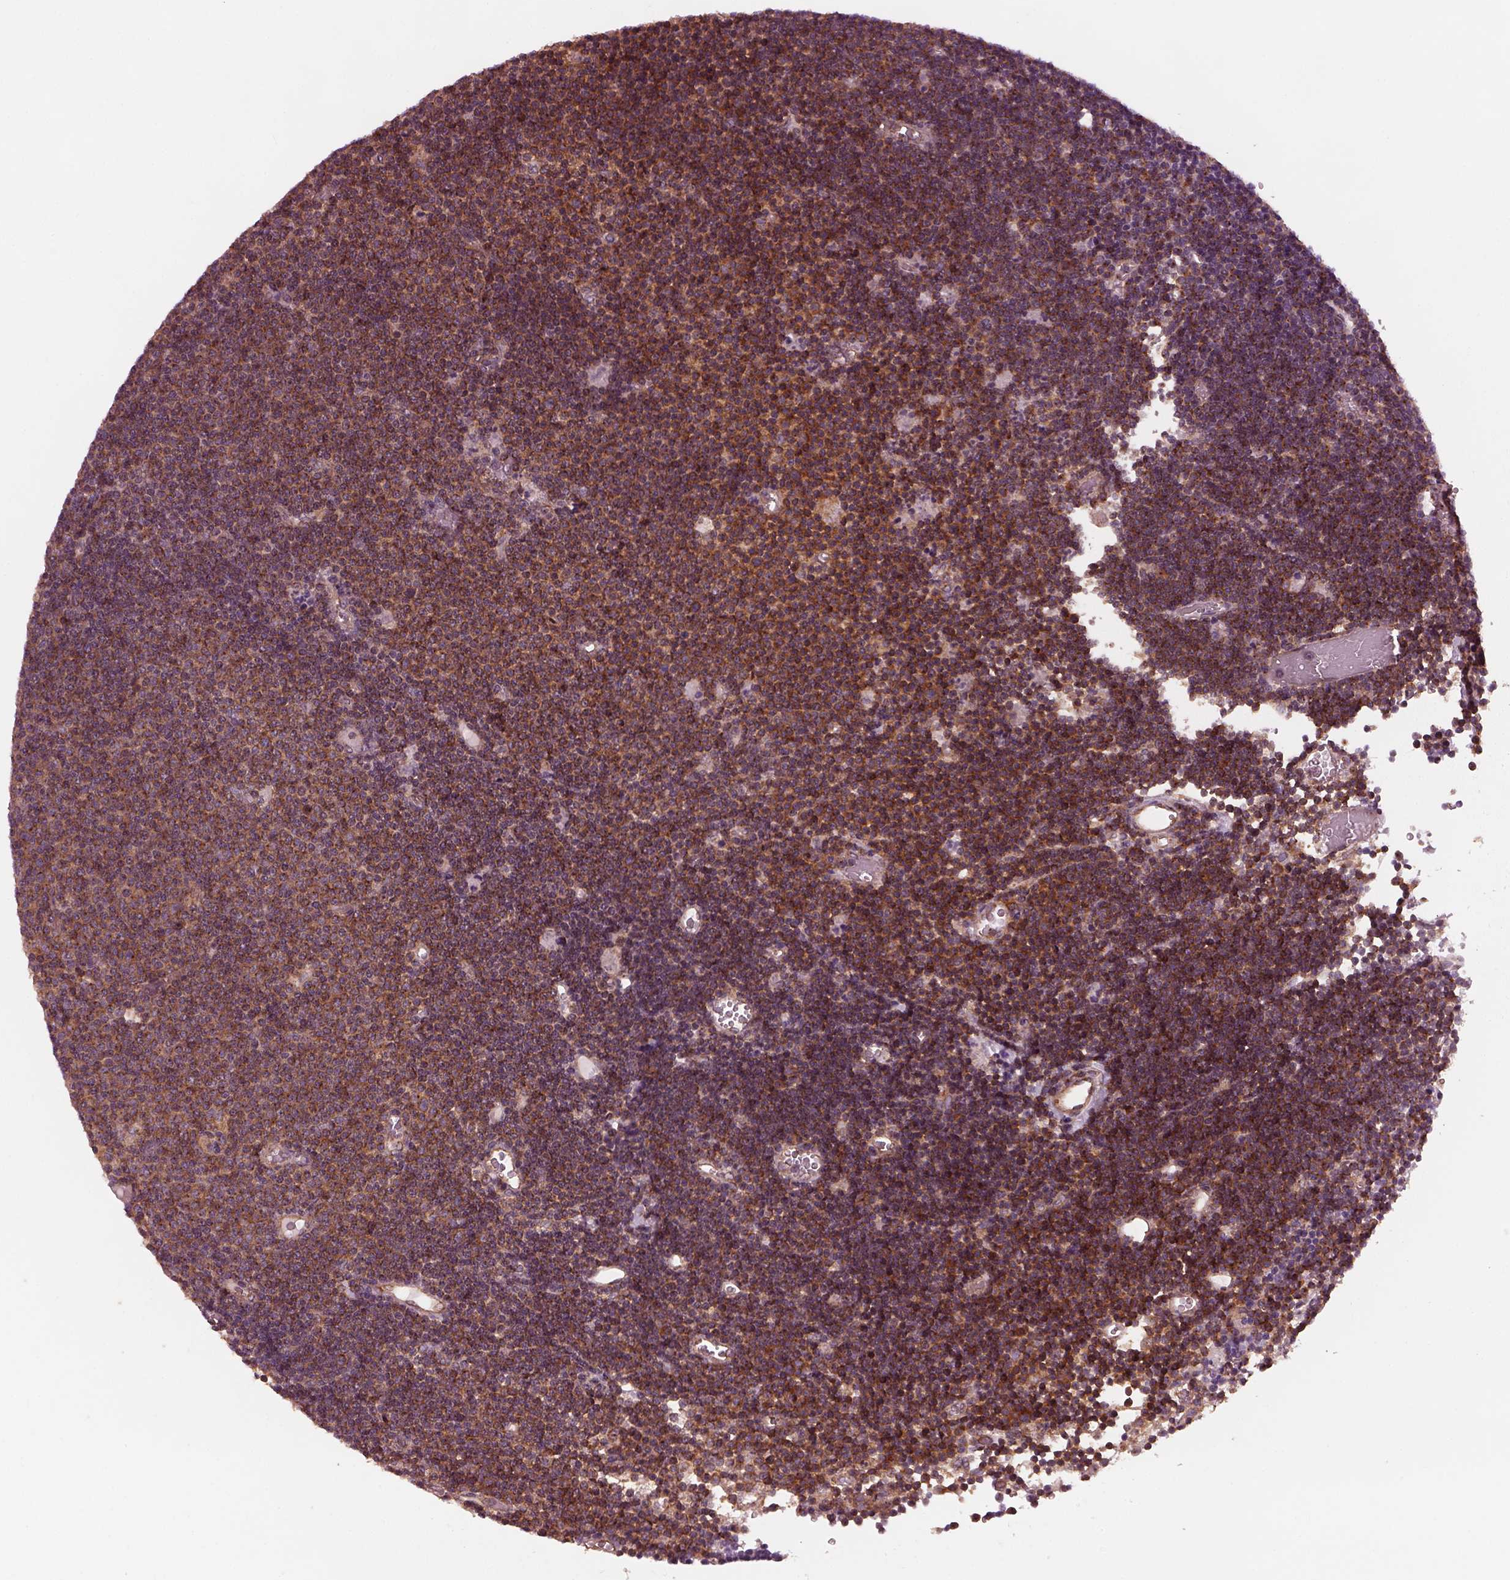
{"staining": {"intensity": "strong", "quantity": ">75%", "location": "cytoplasmic/membranous"}, "tissue": "lymphoma", "cell_type": "Tumor cells", "image_type": "cancer", "snomed": [{"axis": "morphology", "description": "Malignant lymphoma, non-Hodgkin's type, Low grade"}, {"axis": "topography", "description": "Brain"}], "caption": "Human low-grade malignant lymphoma, non-Hodgkin's type stained with a brown dye displays strong cytoplasmic/membranous positive positivity in about >75% of tumor cells.", "gene": "TUBG1", "patient": {"sex": "female", "age": 66}}